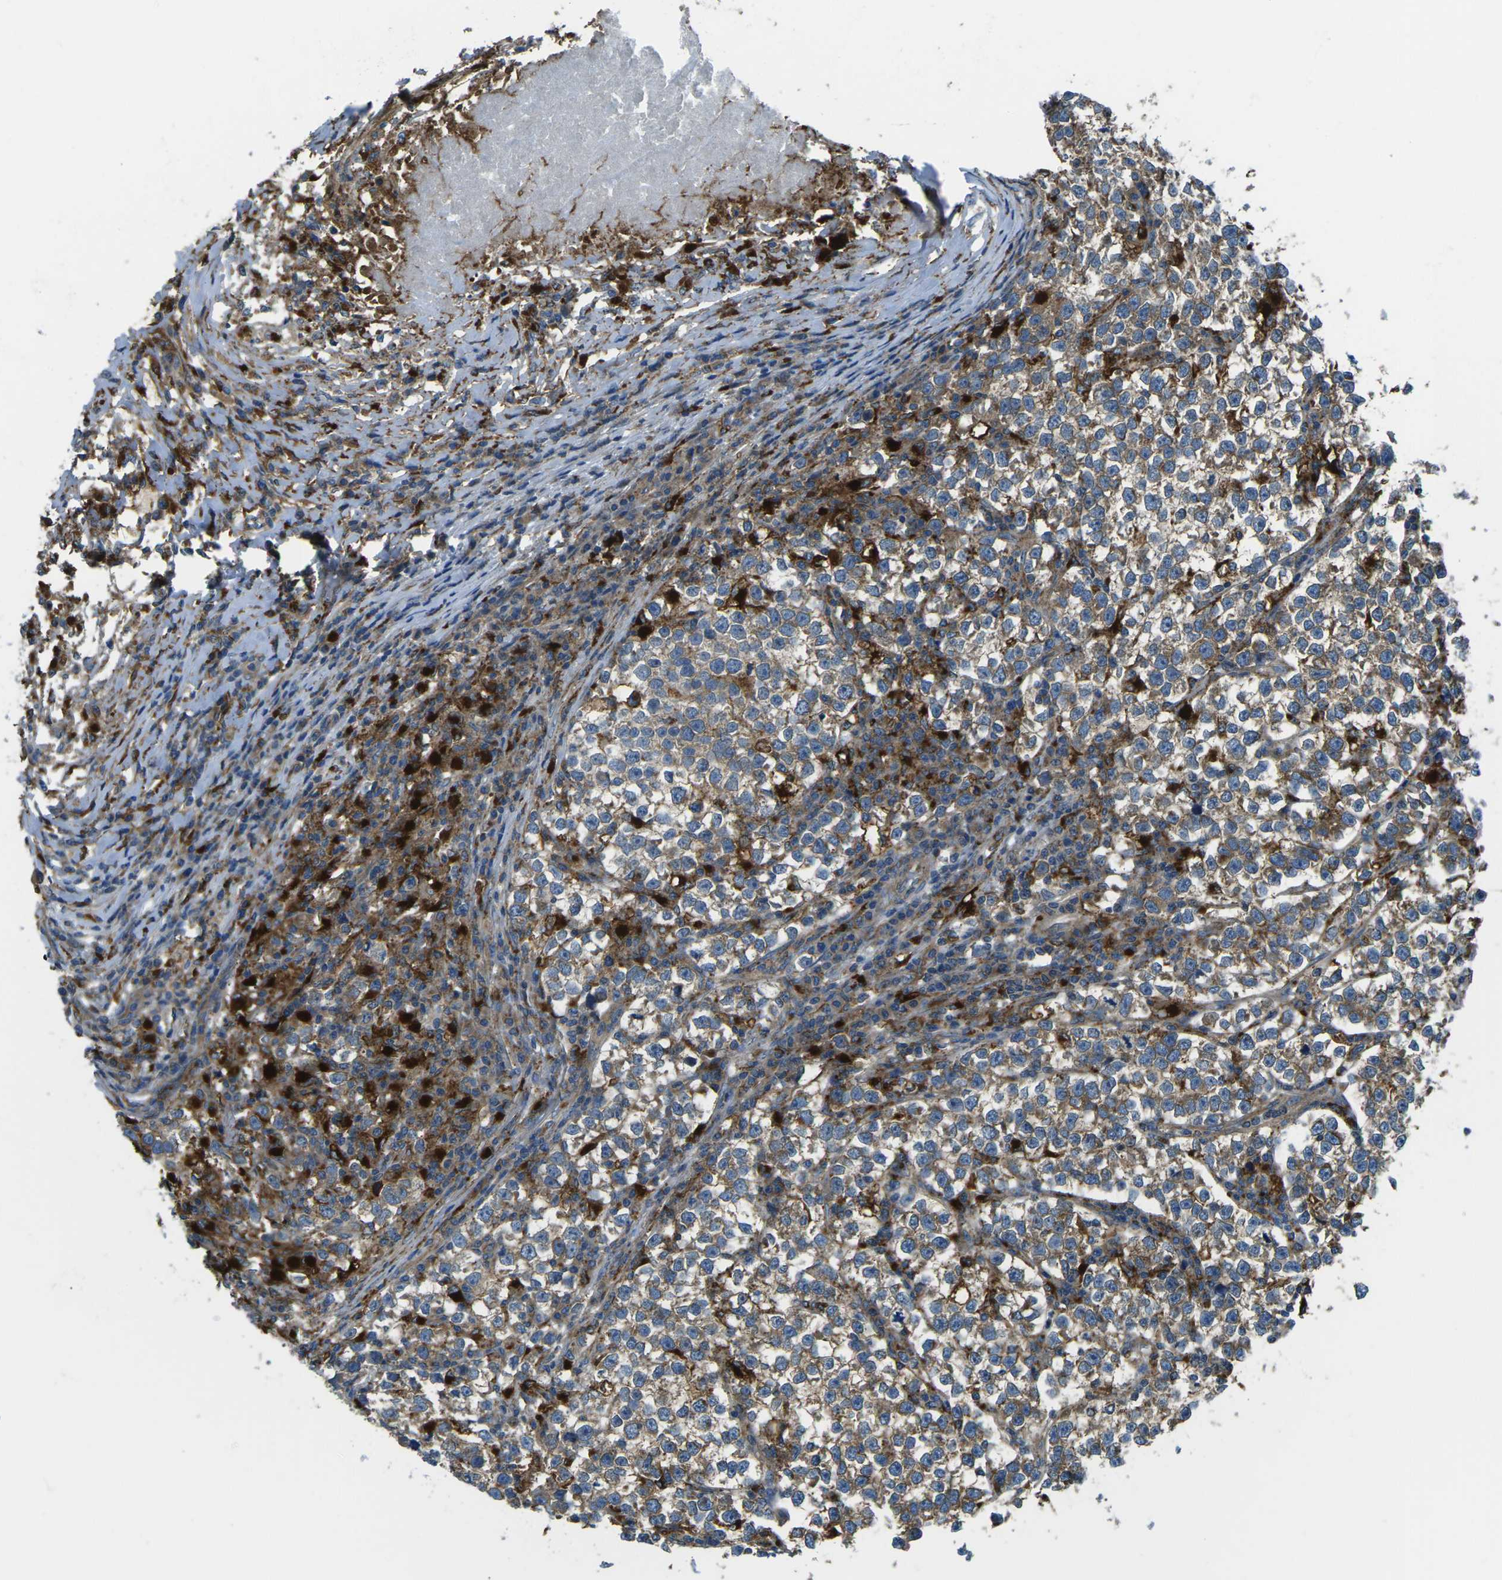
{"staining": {"intensity": "moderate", "quantity": ">75%", "location": "cytoplasmic/membranous"}, "tissue": "testis cancer", "cell_type": "Tumor cells", "image_type": "cancer", "snomed": [{"axis": "morphology", "description": "Normal tissue, NOS"}, {"axis": "morphology", "description": "Seminoma, NOS"}, {"axis": "topography", "description": "Testis"}], "caption": "Tumor cells exhibit medium levels of moderate cytoplasmic/membranous positivity in approximately >75% of cells in testis cancer.", "gene": "CDK17", "patient": {"sex": "male", "age": 43}}